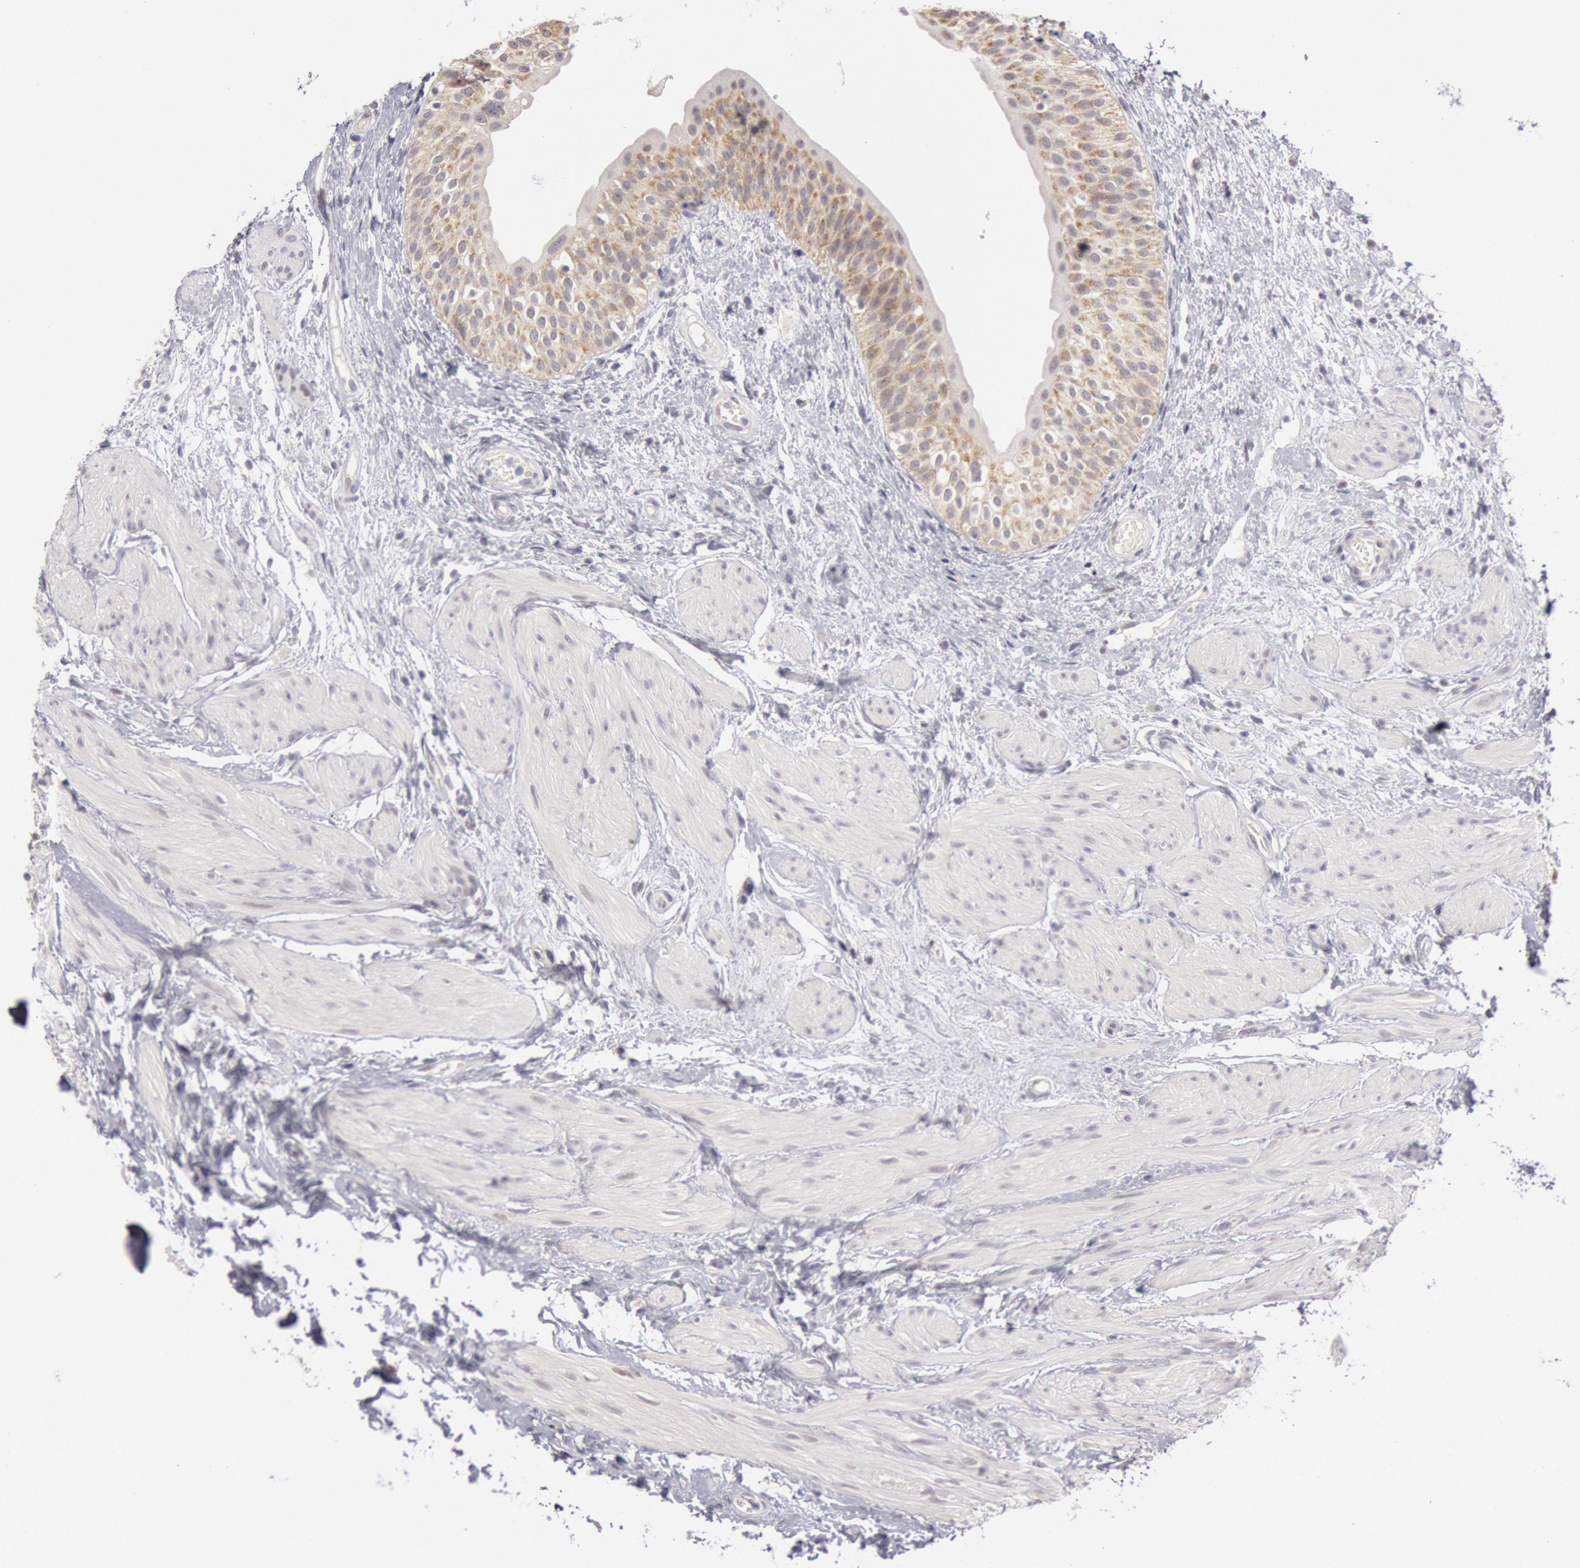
{"staining": {"intensity": "moderate", "quantity": ">75%", "location": "cytoplasmic/membranous"}, "tissue": "urinary bladder", "cell_type": "Urothelial cells", "image_type": "normal", "snomed": [{"axis": "morphology", "description": "Normal tissue, NOS"}, {"axis": "topography", "description": "Urinary bladder"}], "caption": "Protein analysis of normal urinary bladder exhibits moderate cytoplasmic/membranous staining in approximately >75% of urothelial cells. The staining is performed using DAB brown chromogen to label protein expression. The nuclei are counter-stained blue using hematoxylin.", "gene": "JOSD1", "patient": {"sex": "female", "age": 55}}